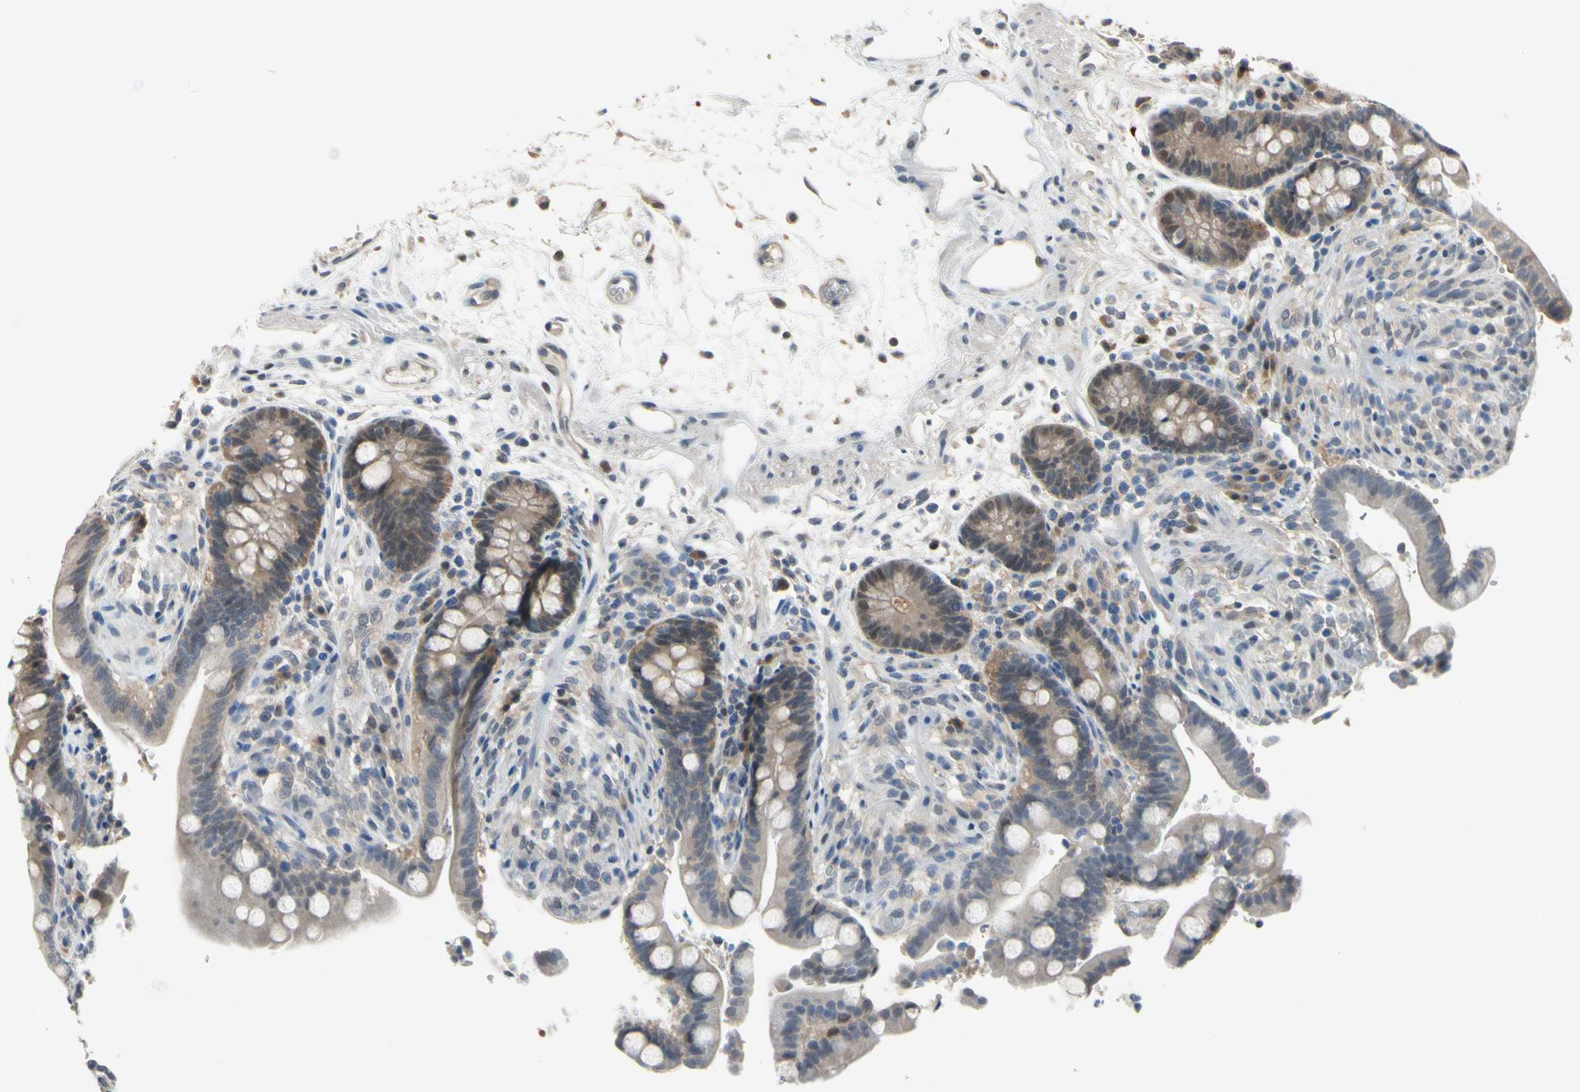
{"staining": {"intensity": "weak", "quantity": ">75%", "location": "cytoplasmic/membranous"}, "tissue": "colon", "cell_type": "Endothelial cells", "image_type": "normal", "snomed": [{"axis": "morphology", "description": "Normal tissue, NOS"}, {"axis": "topography", "description": "Colon"}], "caption": "Brown immunohistochemical staining in normal human colon exhibits weak cytoplasmic/membranous positivity in approximately >75% of endothelial cells.", "gene": "HSPA4", "patient": {"sex": "male", "age": 73}}